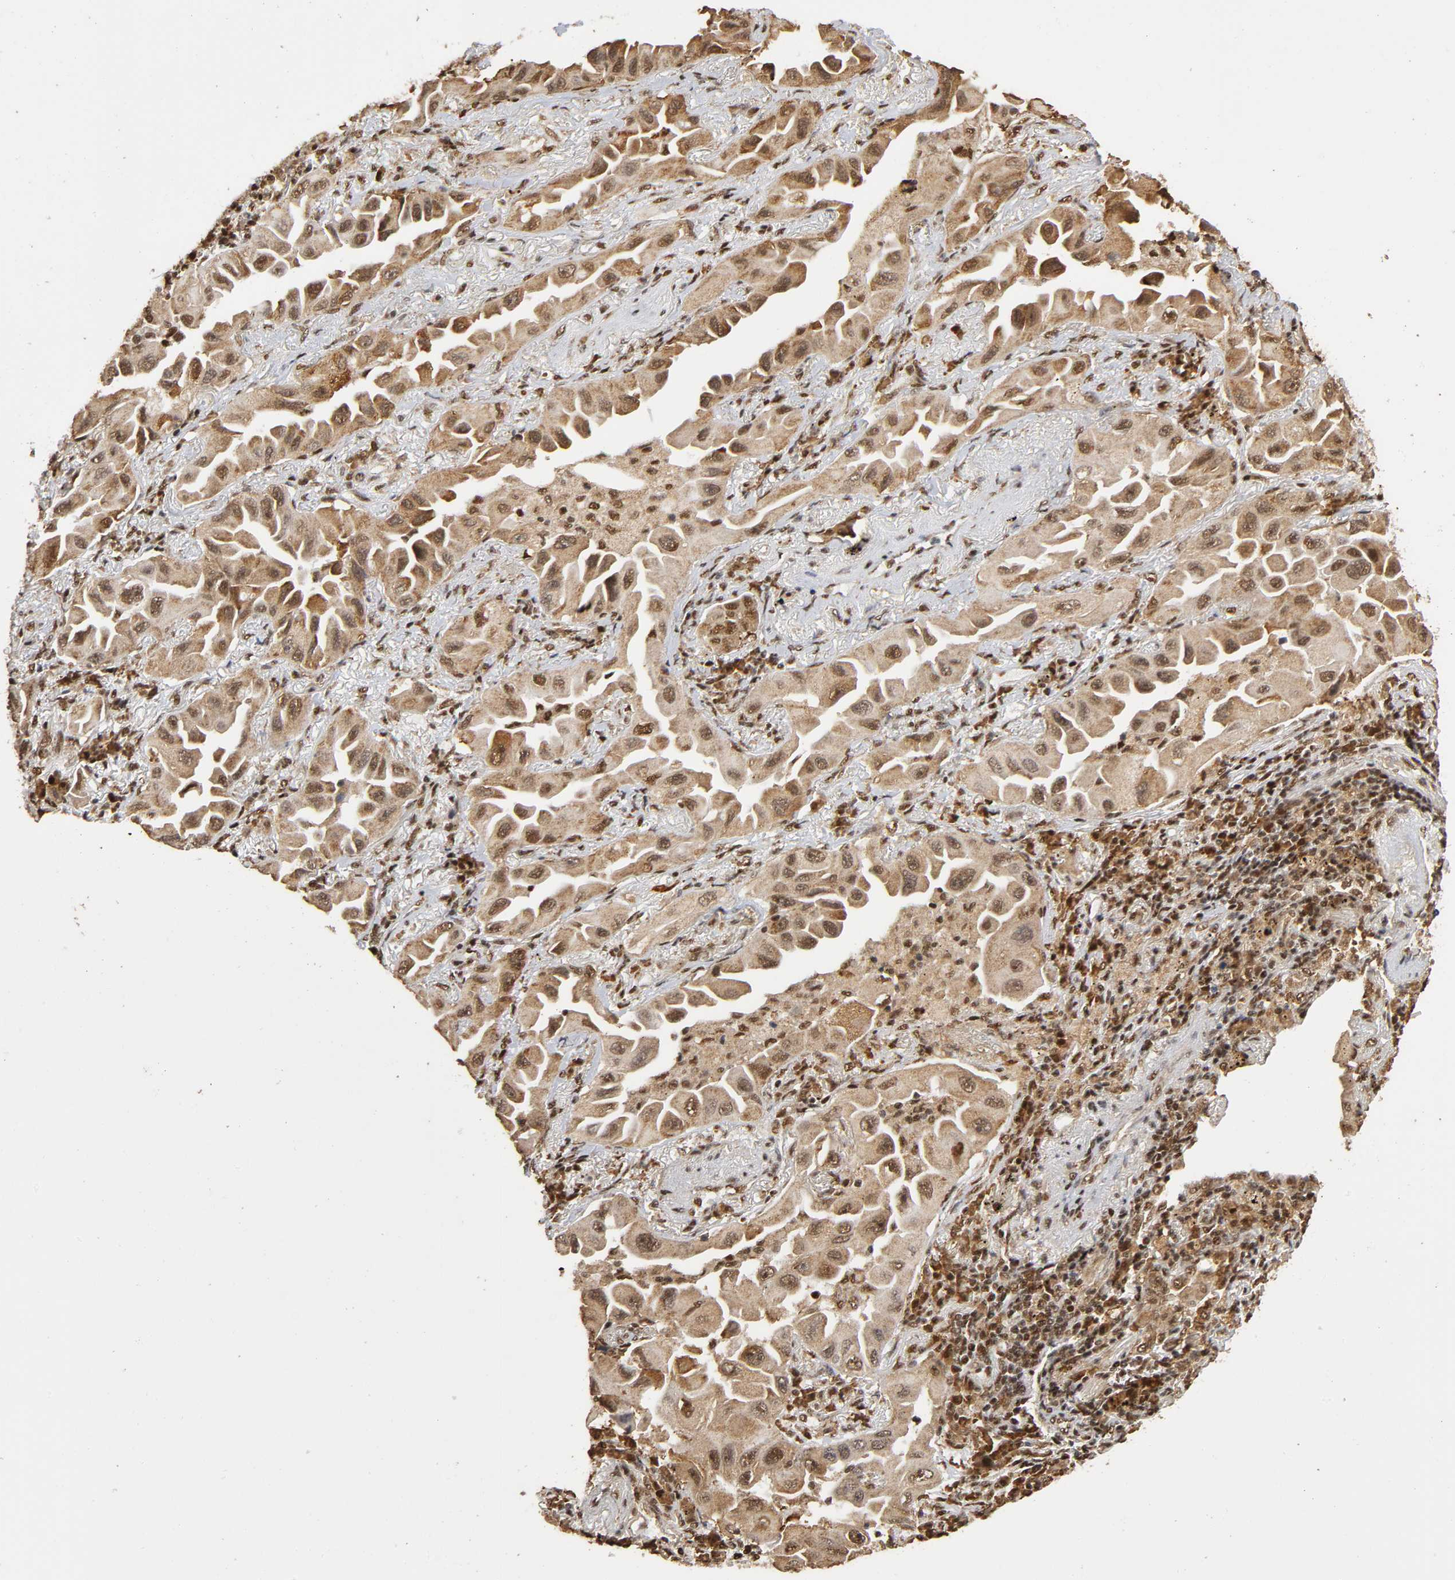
{"staining": {"intensity": "moderate", "quantity": ">75%", "location": "cytoplasmic/membranous,nuclear"}, "tissue": "lung cancer", "cell_type": "Tumor cells", "image_type": "cancer", "snomed": [{"axis": "morphology", "description": "Adenocarcinoma, NOS"}, {"axis": "topography", "description": "Lung"}], "caption": "Immunohistochemistry (DAB) staining of lung adenocarcinoma exhibits moderate cytoplasmic/membranous and nuclear protein staining in about >75% of tumor cells.", "gene": "RNF122", "patient": {"sex": "female", "age": 65}}